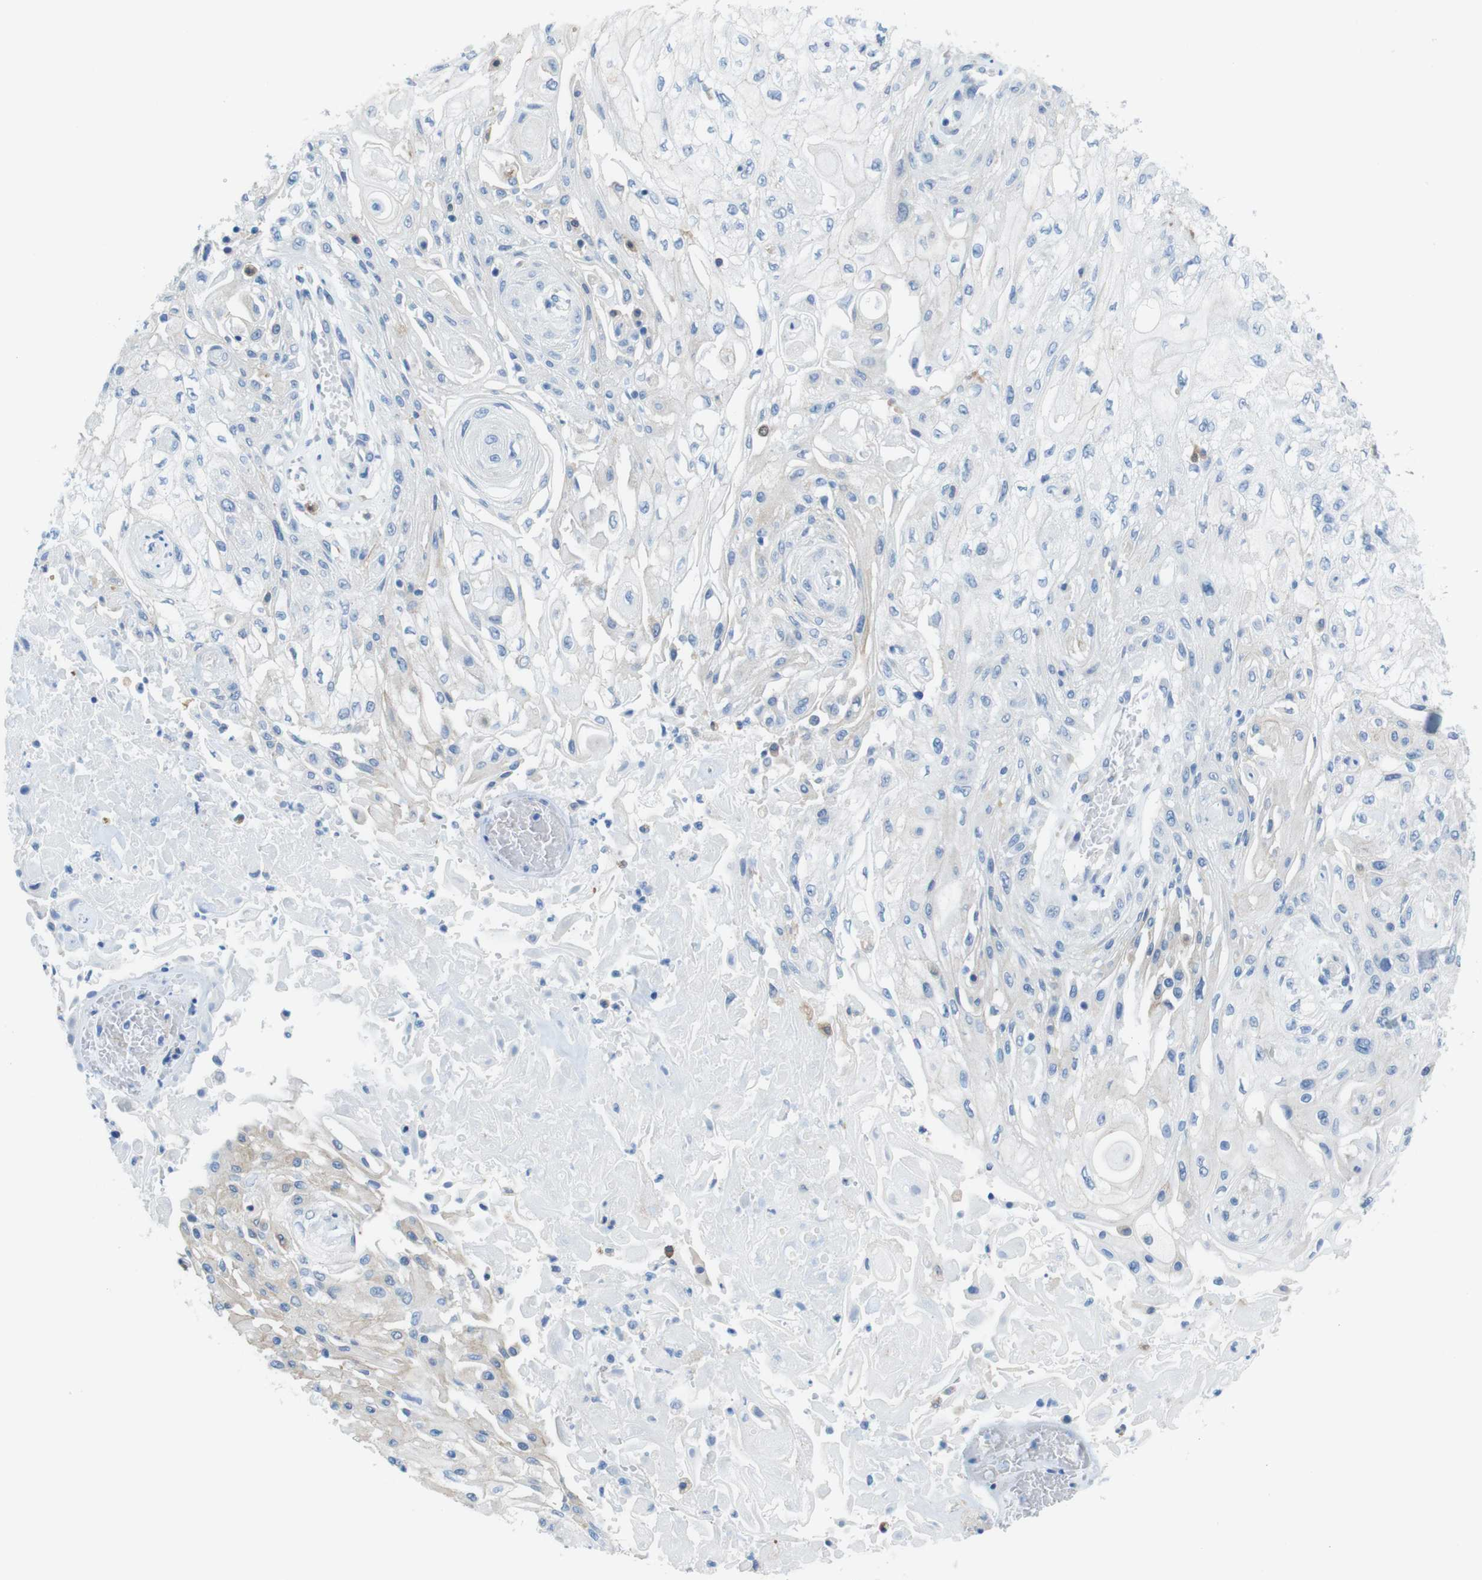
{"staining": {"intensity": "negative", "quantity": "none", "location": "none"}, "tissue": "skin cancer", "cell_type": "Tumor cells", "image_type": "cancer", "snomed": [{"axis": "morphology", "description": "Squamous cell carcinoma, NOS"}, {"axis": "topography", "description": "Skin"}], "caption": "The image demonstrates no staining of tumor cells in skin cancer (squamous cell carcinoma). (DAB immunohistochemistry (IHC) visualized using brightfield microscopy, high magnification).", "gene": "CLMN", "patient": {"sex": "male", "age": 75}}